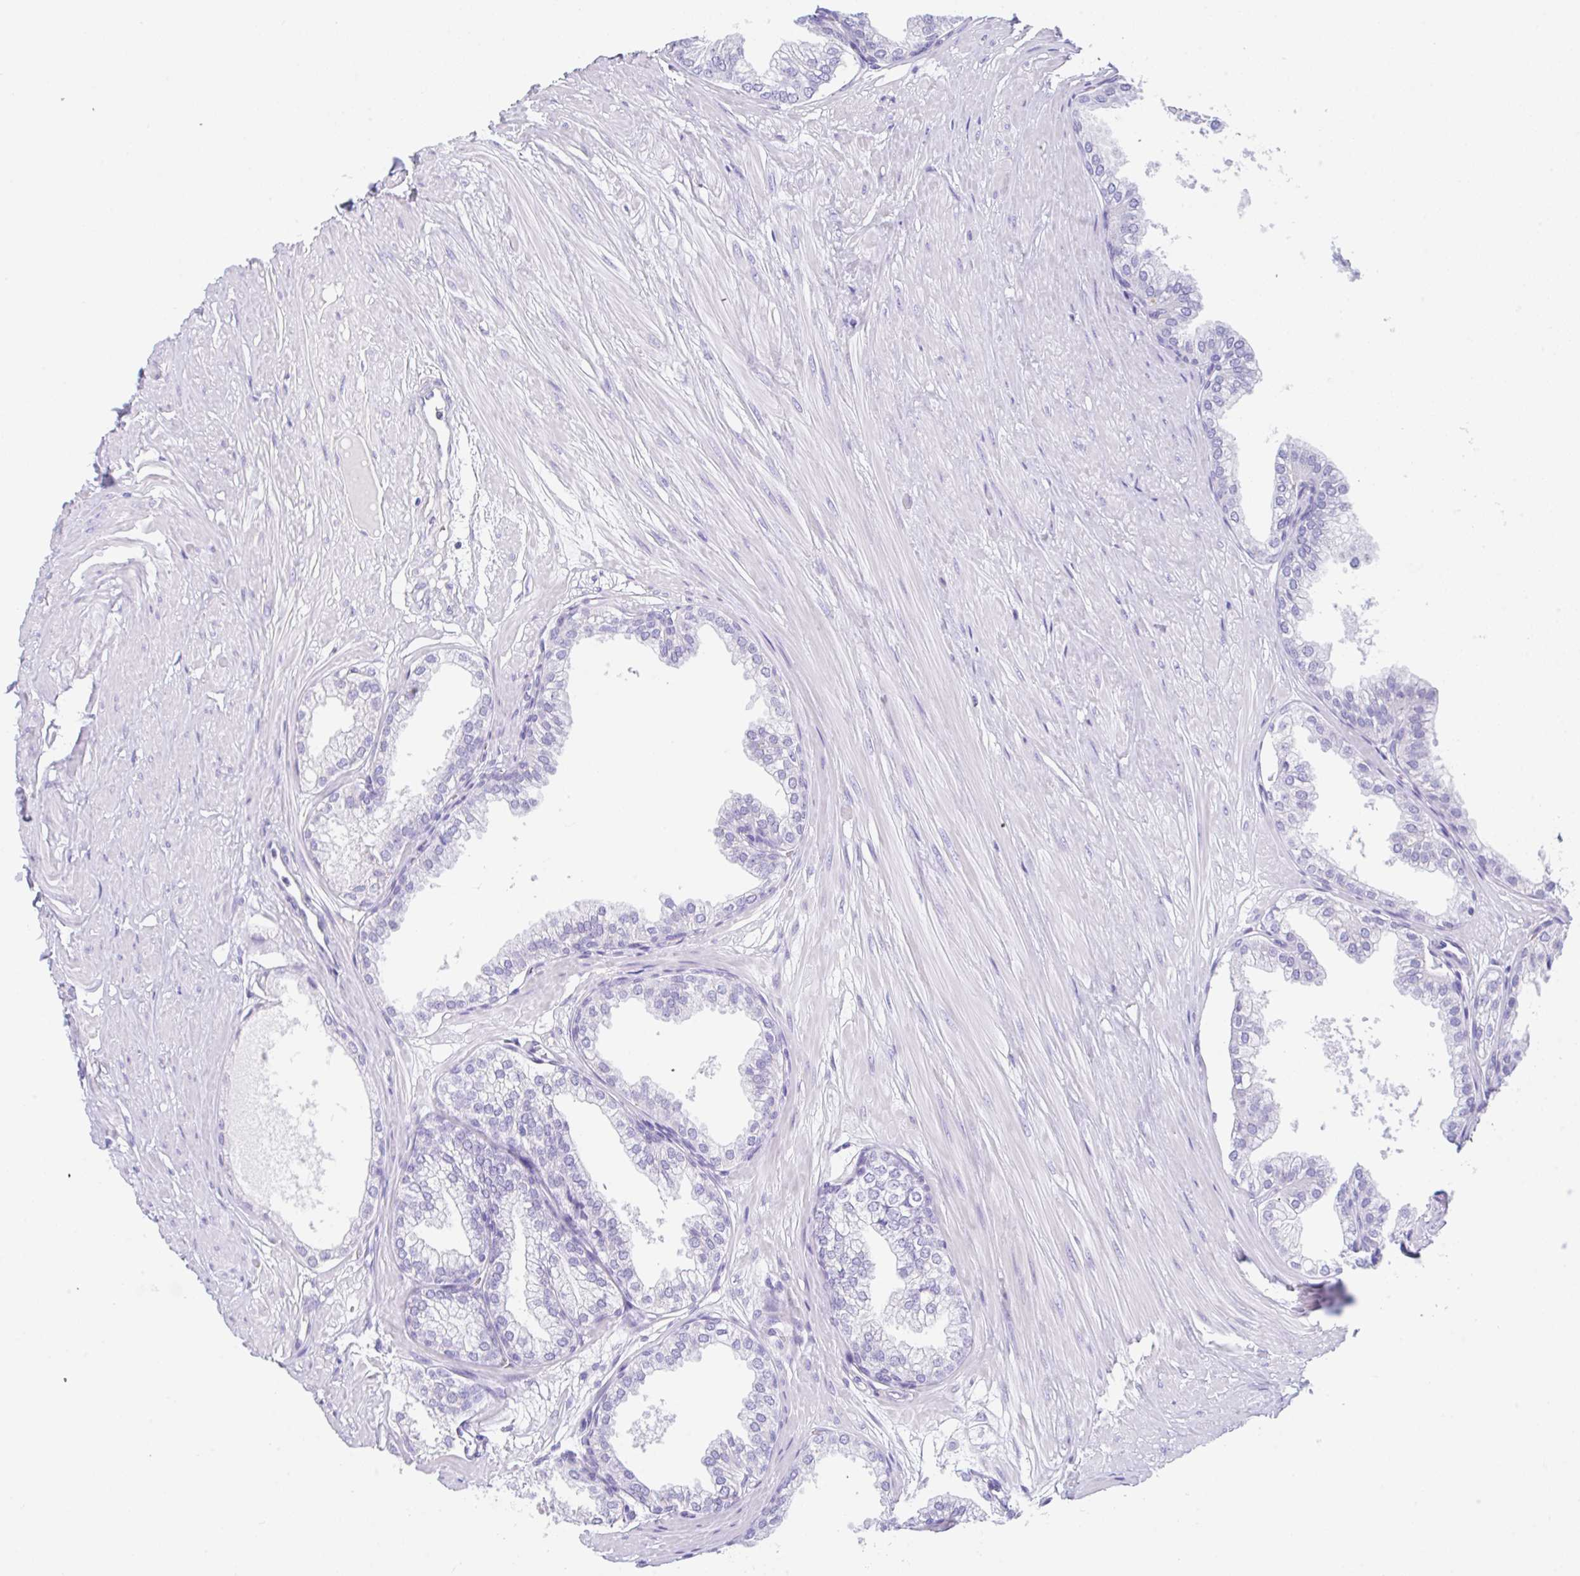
{"staining": {"intensity": "negative", "quantity": "none", "location": "none"}, "tissue": "prostate", "cell_type": "Glandular cells", "image_type": "normal", "snomed": [{"axis": "morphology", "description": "Normal tissue, NOS"}, {"axis": "topography", "description": "Prostate"}, {"axis": "topography", "description": "Peripheral nerve tissue"}], "caption": "DAB (3,3'-diaminobenzidine) immunohistochemical staining of unremarkable human prostate displays no significant staining in glandular cells.", "gene": "NDUFAF8", "patient": {"sex": "male", "age": 55}}